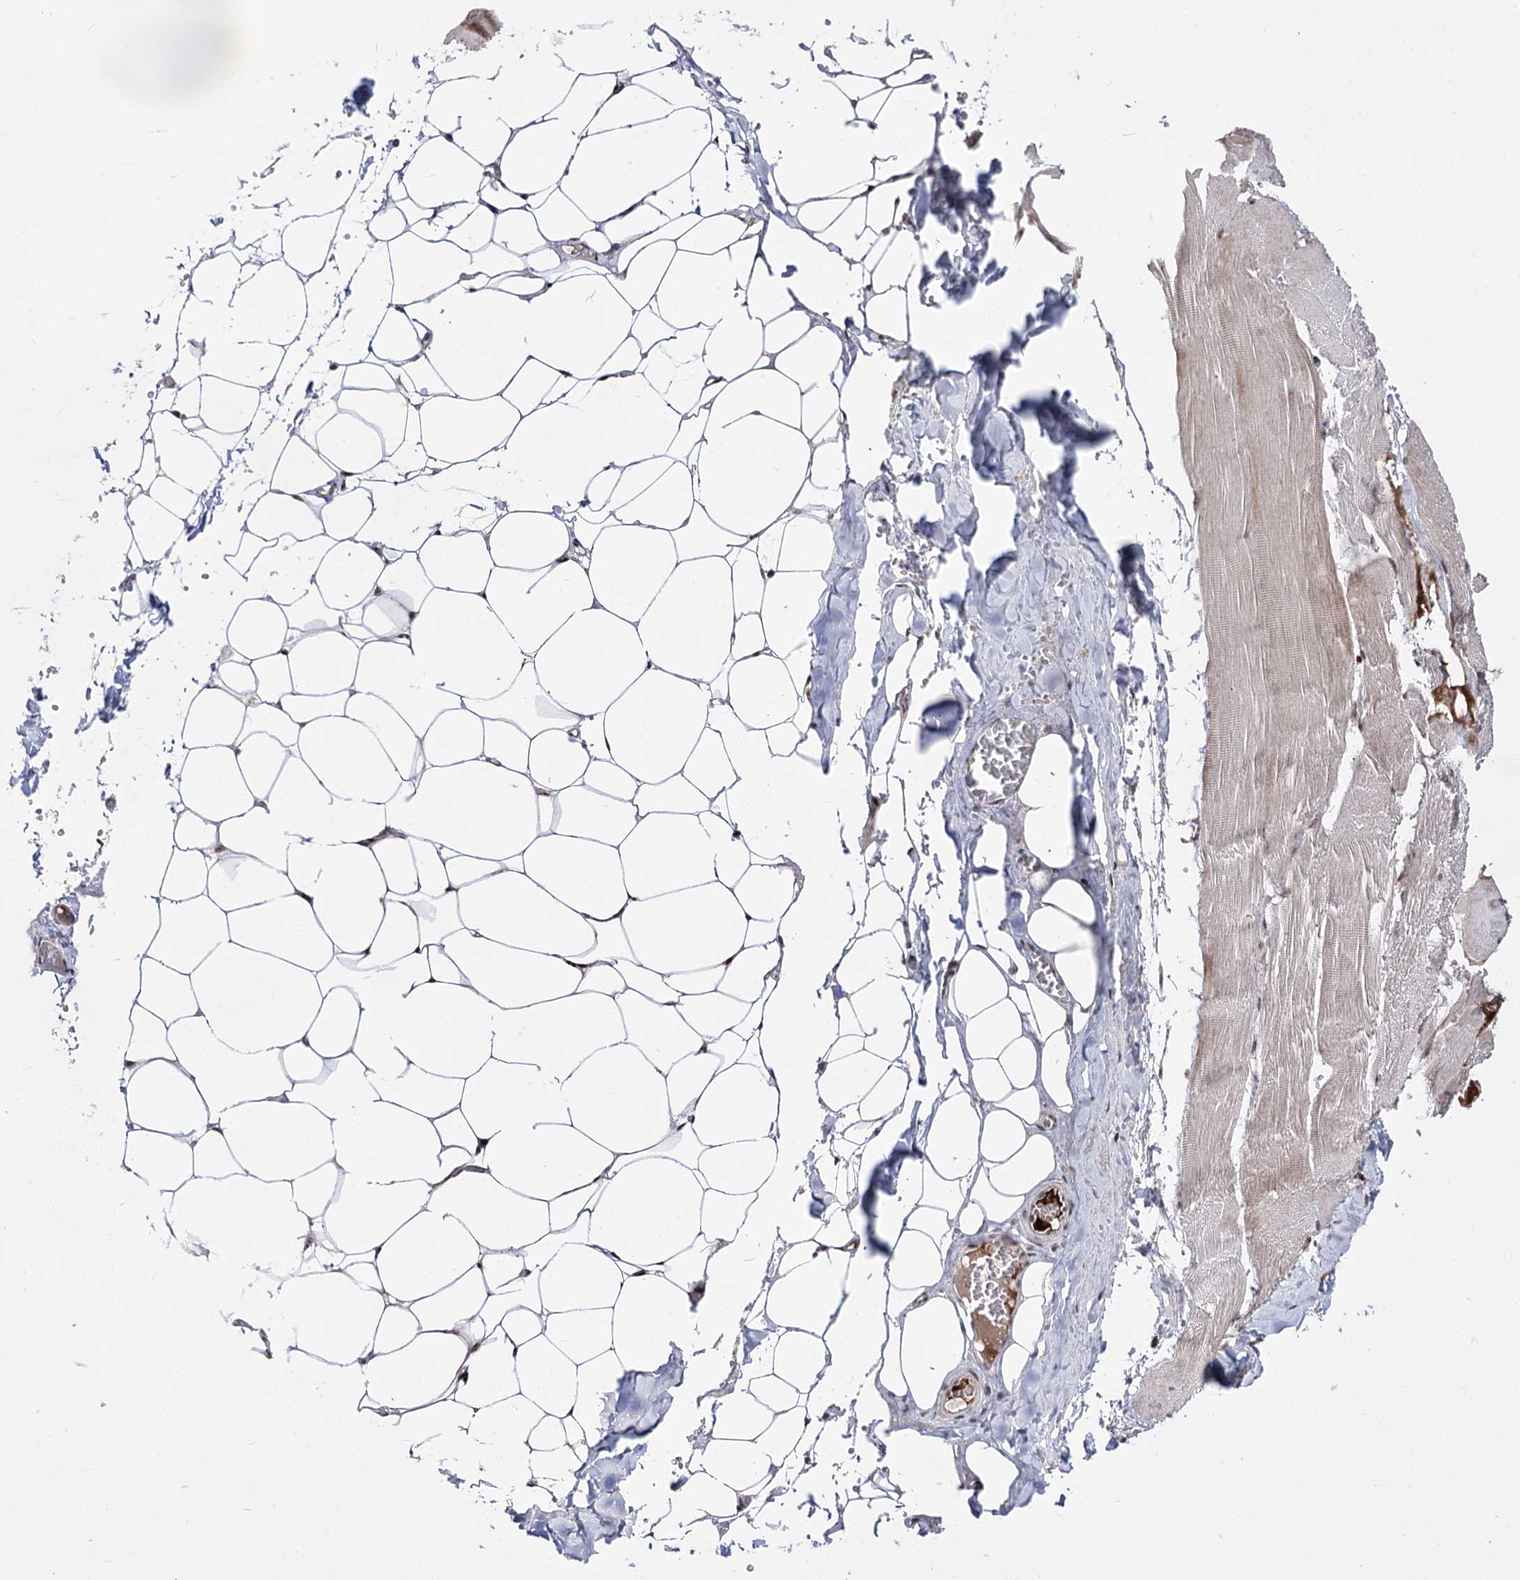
{"staining": {"intensity": "moderate", "quantity": "25%-75%", "location": "nuclear"}, "tissue": "adipose tissue", "cell_type": "Adipocytes", "image_type": "normal", "snomed": [{"axis": "morphology", "description": "Normal tissue, NOS"}, {"axis": "topography", "description": "Skeletal muscle"}, {"axis": "topography", "description": "Peripheral nerve tissue"}], "caption": "DAB (3,3'-diaminobenzidine) immunohistochemical staining of unremarkable human adipose tissue exhibits moderate nuclear protein positivity in approximately 25%-75% of adipocytes. (IHC, brightfield microscopy, high magnification).", "gene": "STOX1", "patient": {"sex": "female", "age": 55}}